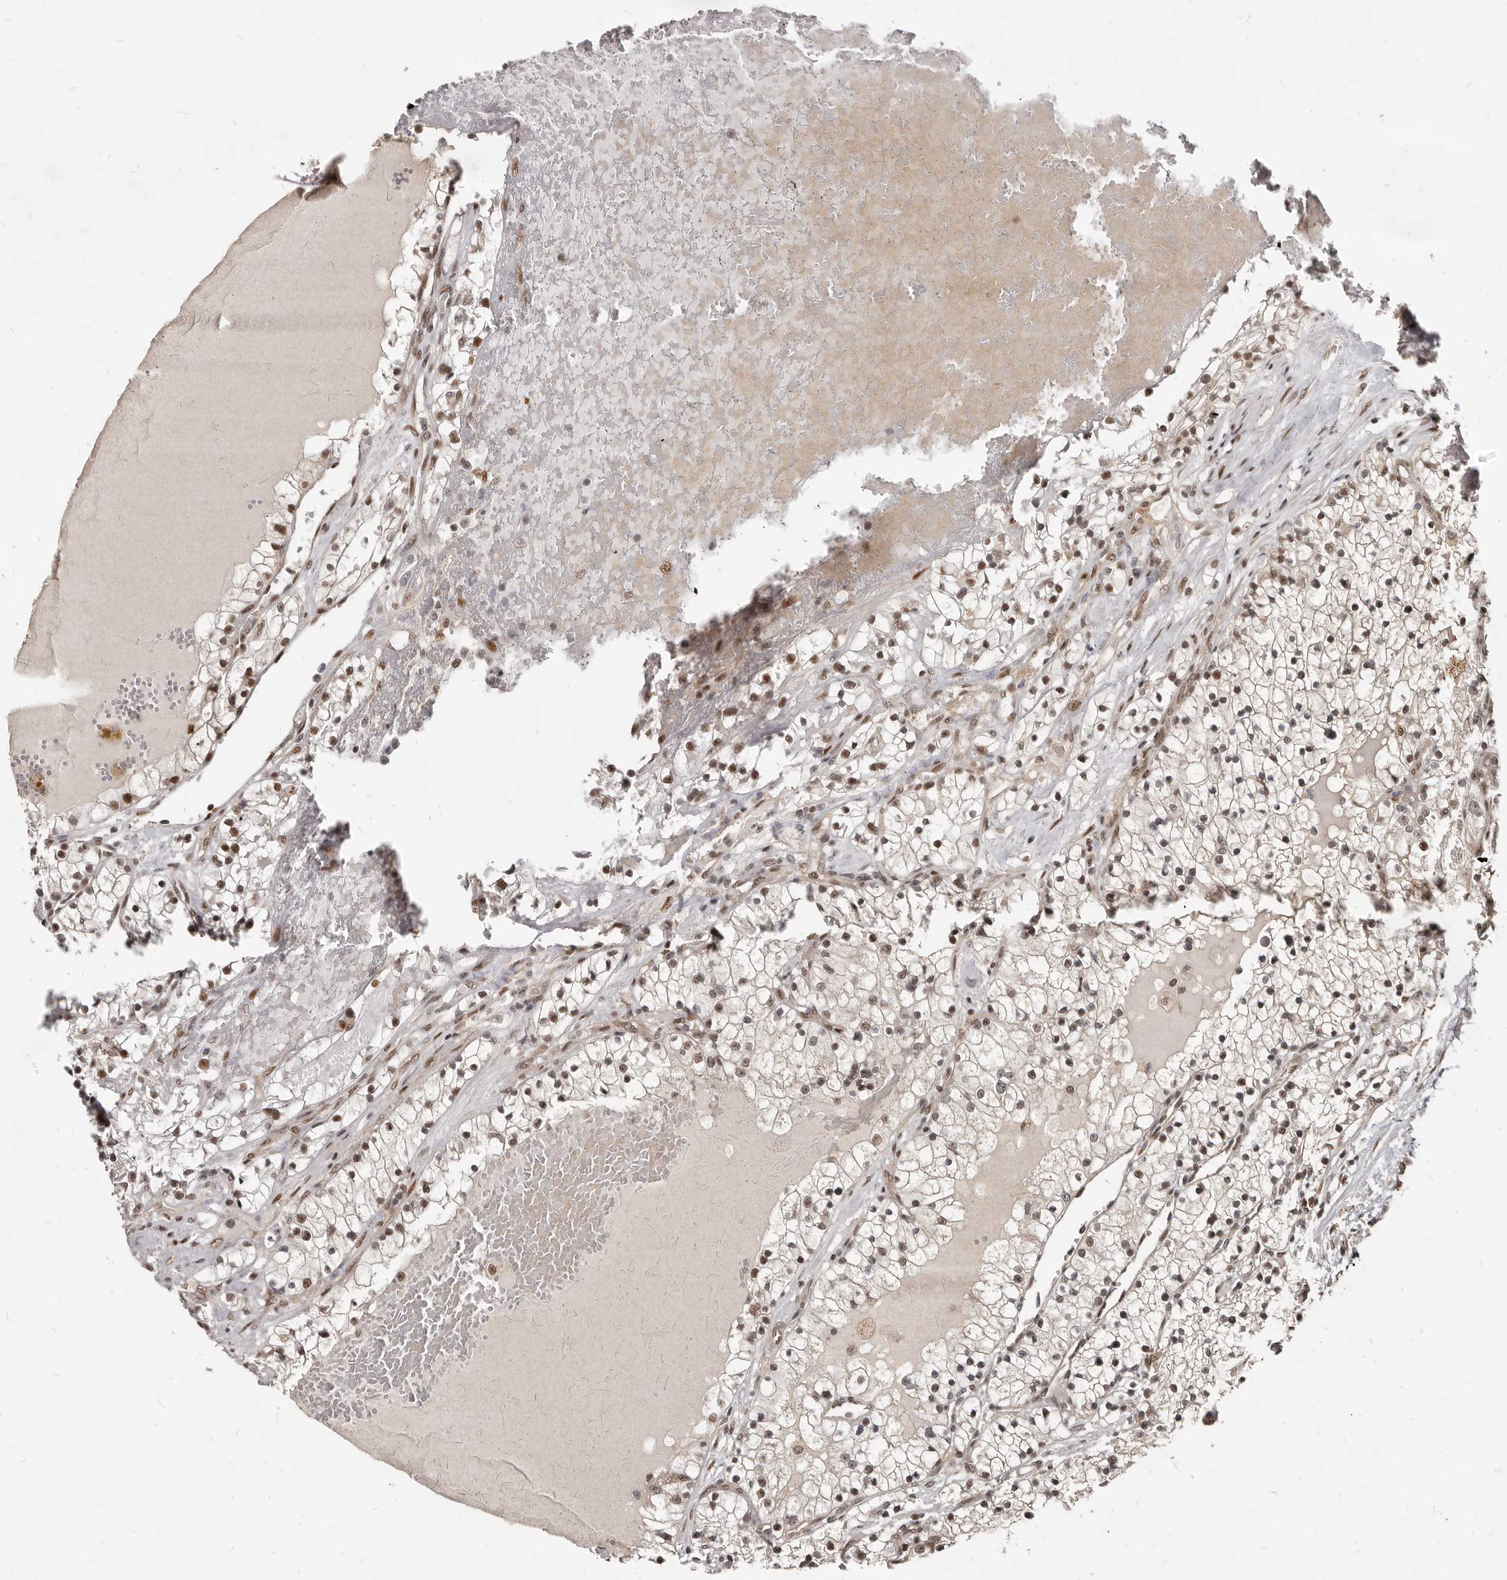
{"staining": {"intensity": "moderate", "quantity": ">75%", "location": "nuclear"}, "tissue": "renal cancer", "cell_type": "Tumor cells", "image_type": "cancer", "snomed": [{"axis": "morphology", "description": "Normal tissue, NOS"}, {"axis": "morphology", "description": "Adenocarcinoma, NOS"}, {"axis": "topography", "description": "Kidney"}], "caption": "The micrograph demonstrates immunohistochemical staining of renal adenocarcinoma. There is moderate nuclear expression is seen in about >75% of tumor cells. Immunohistochemistry stains the protein in brown and the nuclei are stained blue.", "gene": "ATF5", "patient": {"sex": "male", "age": 68}}